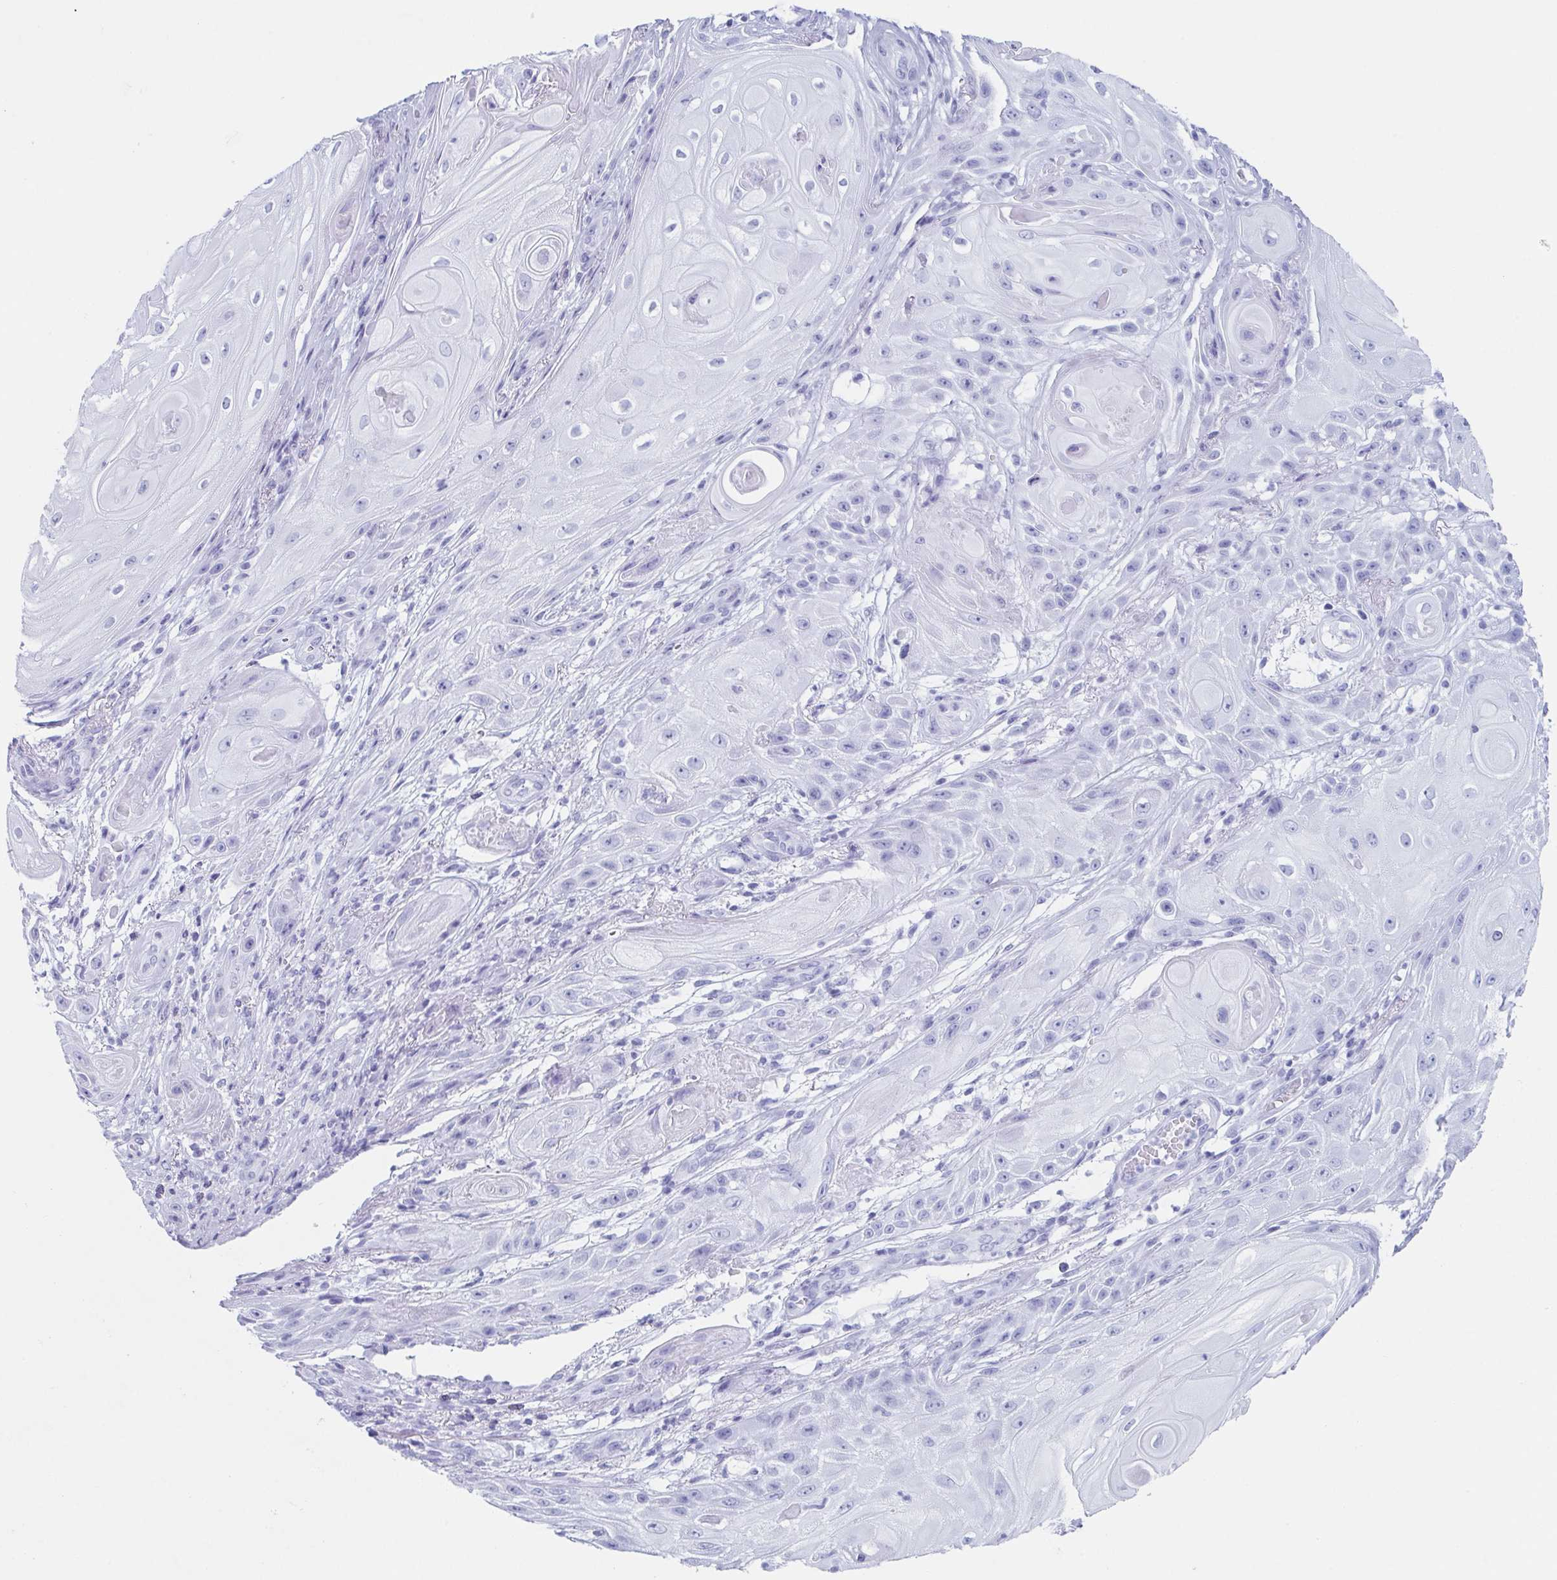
{"staining": {"intensity": "negative", "quantity": "none", "location": "none"}, "tissue": "skin cancer", "cell_type": "Tumor cells", "image_type": "cancer", "snomed": [{"axis": "morphology", "description": "Squamous cell carcinoma, NOS"}, {"axis": "topography", "description": "Skin"}], "caption": "The IHC micrograph has no significant expression in tumor cells of skin cancer tissue.", "gene": "LYRM2", "patient": {"sex": "male", "age": 62}}